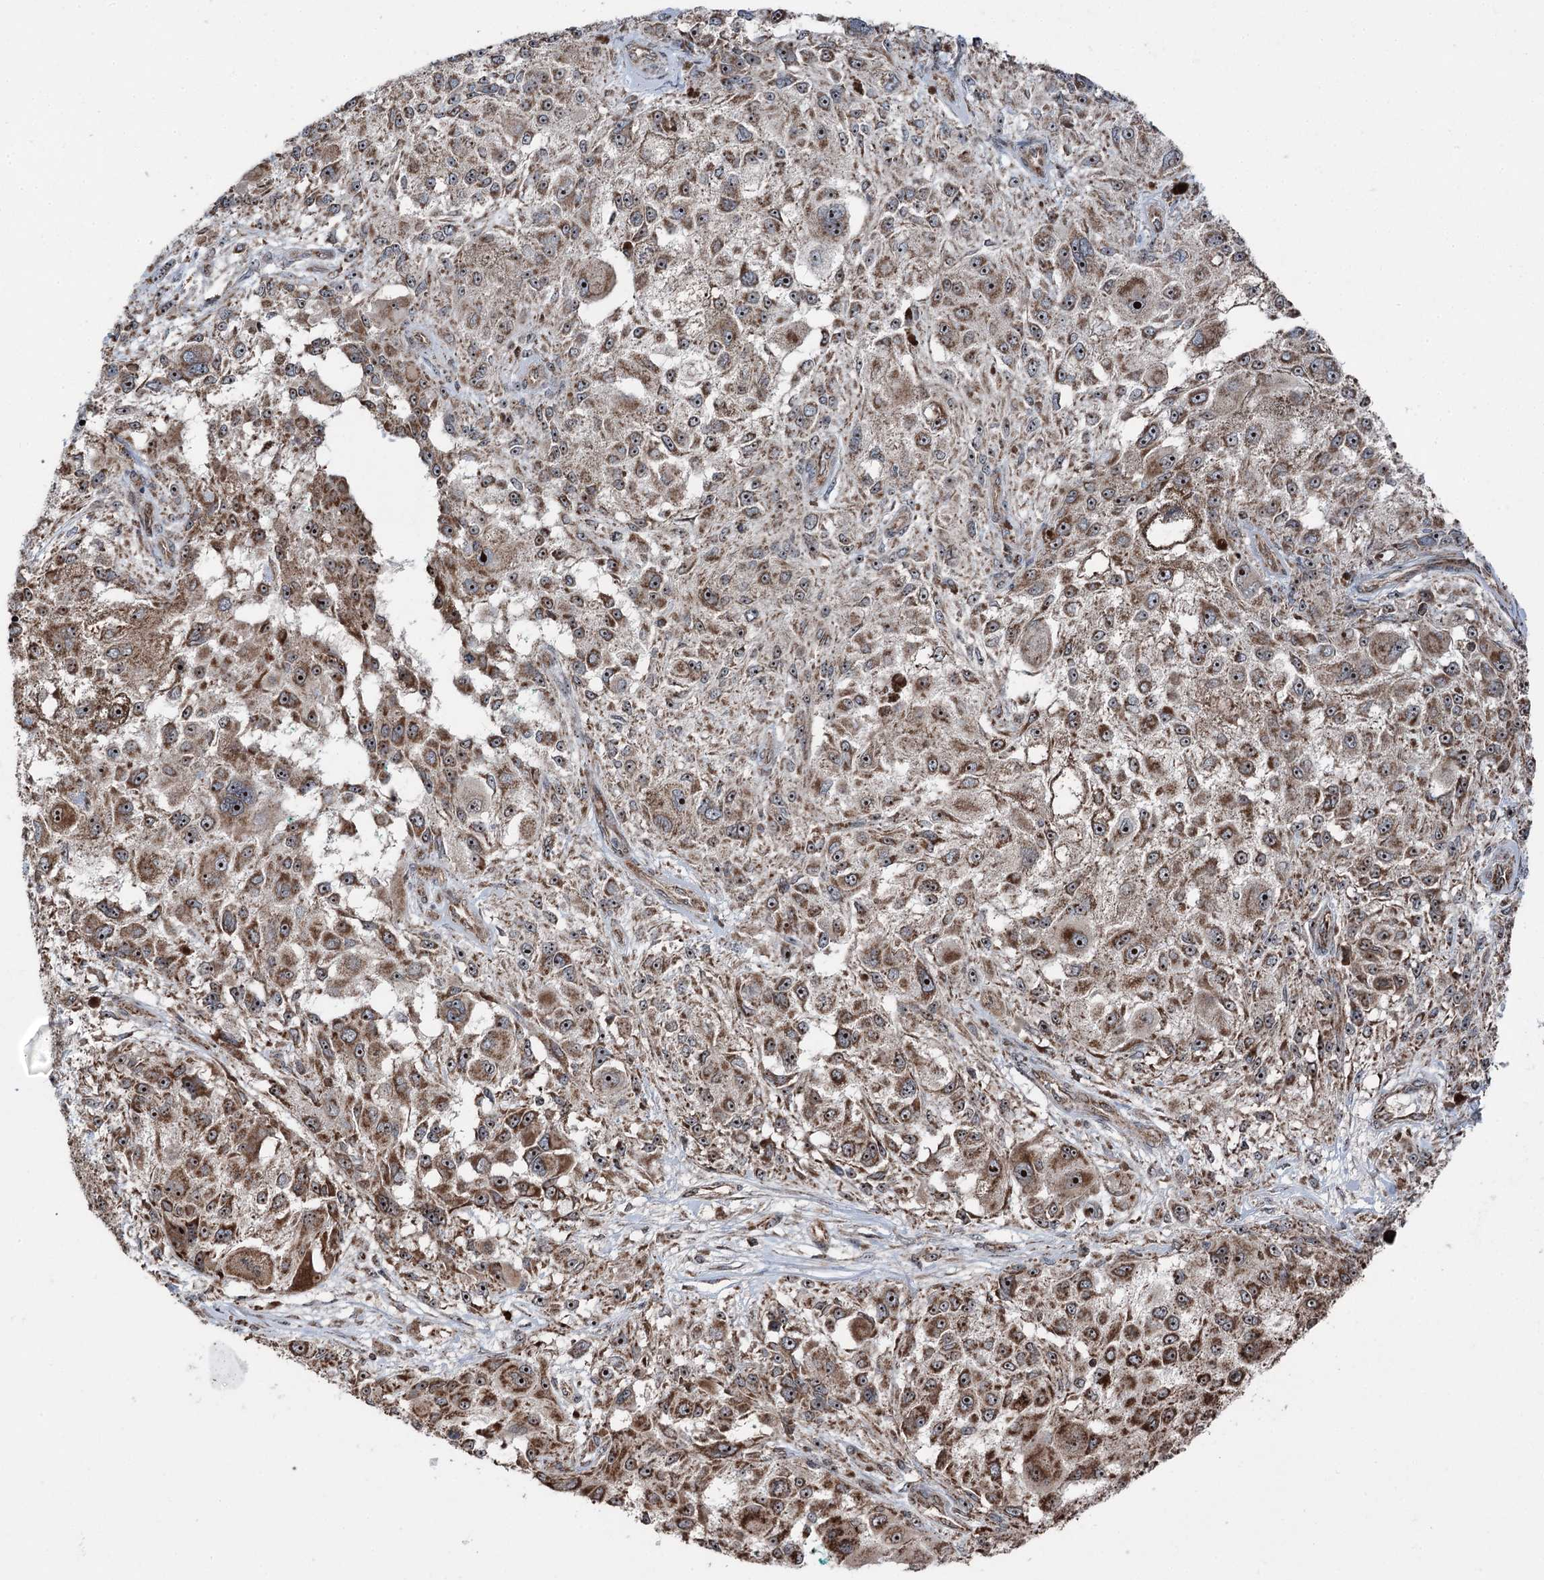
{"staining": {"intensity": "moderate", "quantity": ">75%", "location": "cytoplasmic/membranous,nuclear"}, "tissue": "melanoma", "cell_type": "Tumor cells", "image_type": "cancer", "snomed": [{"axis": "morphology", "description": "Necrosis, NOS"}, {"axis": "morphology", "description": "Malignant melanoma, NOS"}, {"axis": "topography", "description": "Skin"}], "caption": "DAB immunohistochemical staining of human melanoma reveals moderate cytoplasmic/membranous and nuclear protein staining in about >75% of tumor cells. Using DAB (brown) and hematoxylin (blue) stains, captured at high magnification using brightfield microscopy.", "gene": "STEEP1", "patient": {"sex": "female", "age": 87}}